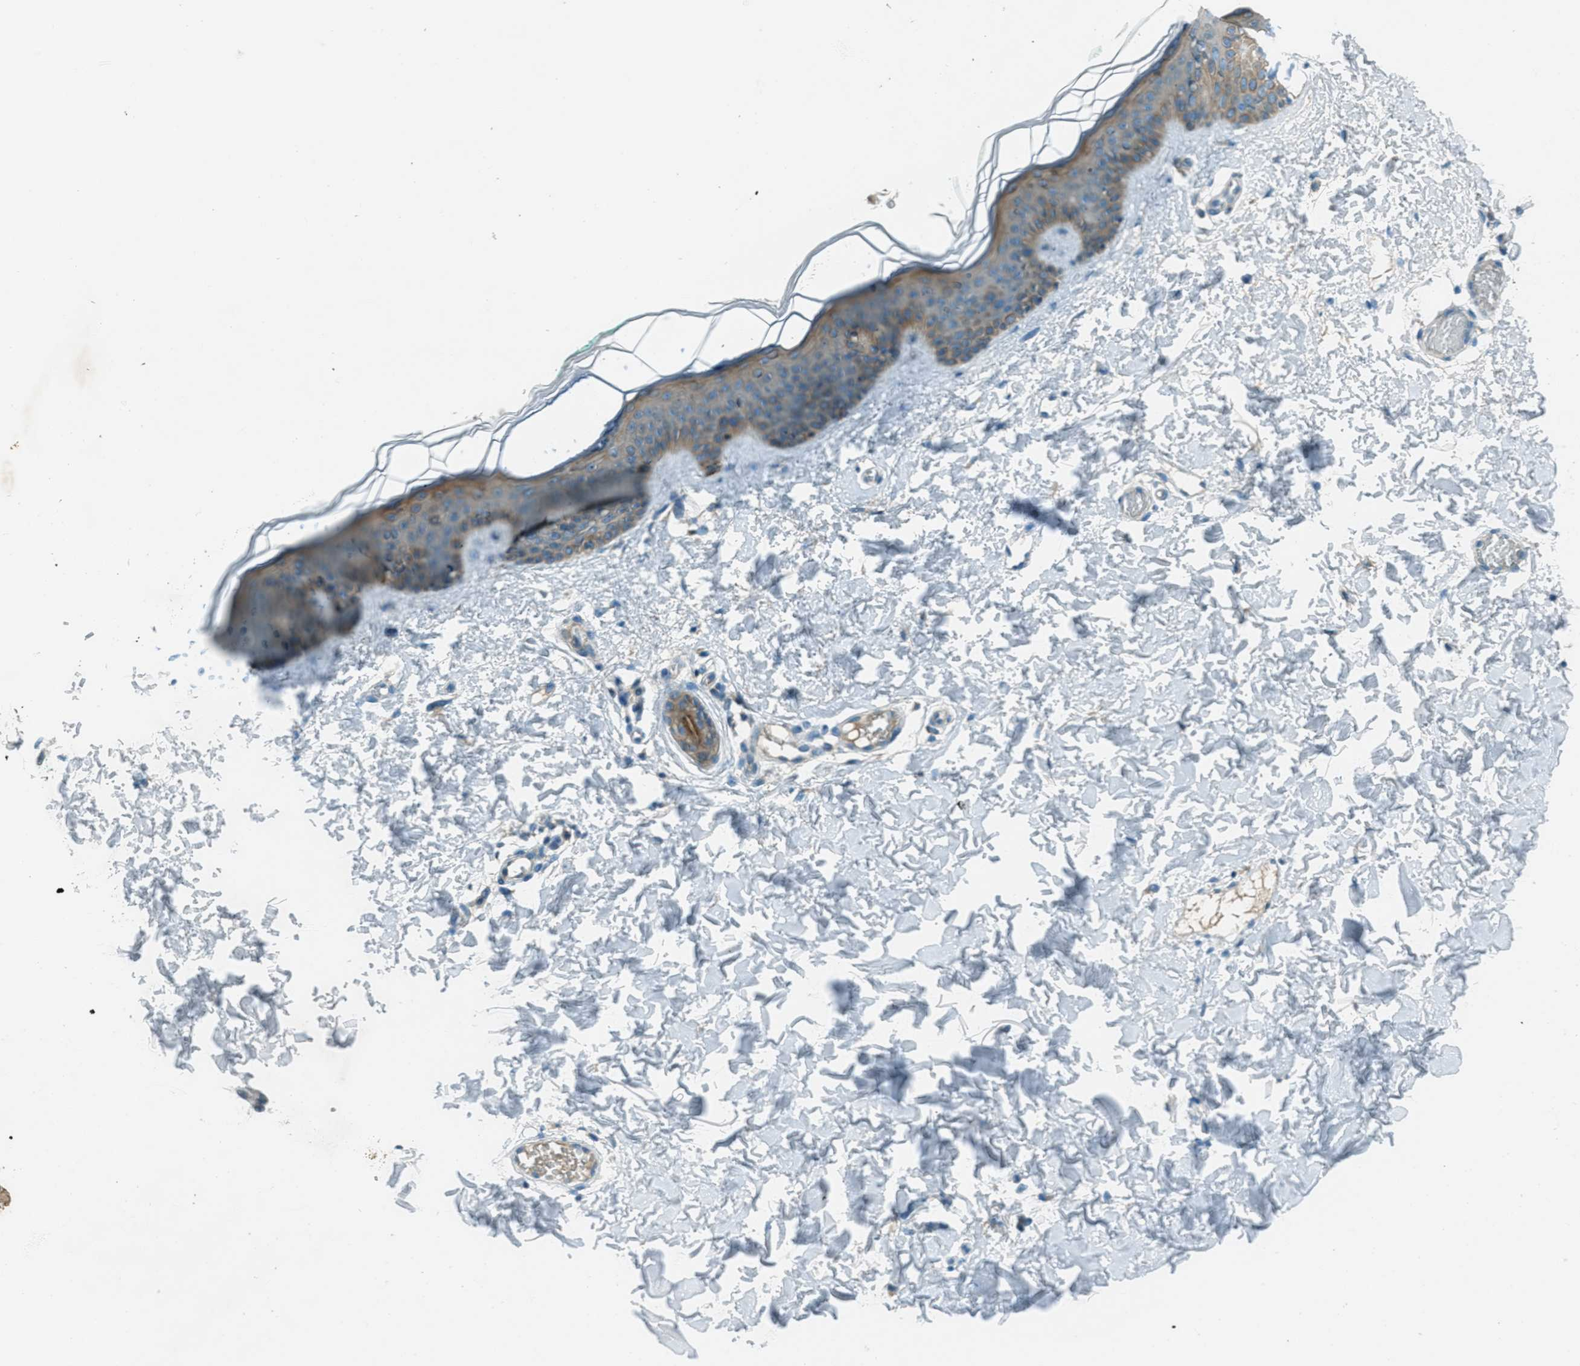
{"staining": {"intensity": "negative", "quantity": "none", "location": "none"}, "tissue": "skin", "cell_type": "Fibroblasts", "image_type": "normal", "snomed": [{"axis": "morphology", "description": "Normal tissue, NOS"}, {"axis": "topography", "description": "Skin"}], "caption": "A histopathology image of skin stained for a protein exhibits no brown staining in fibroblasts. Brightfield microscopy of immunohistochemistry stained with DAB (brown) and hematoxylin (blue), captured at high magnification.", "gene": "FAR1", "patient": {"sex": "male", "age": 30}}